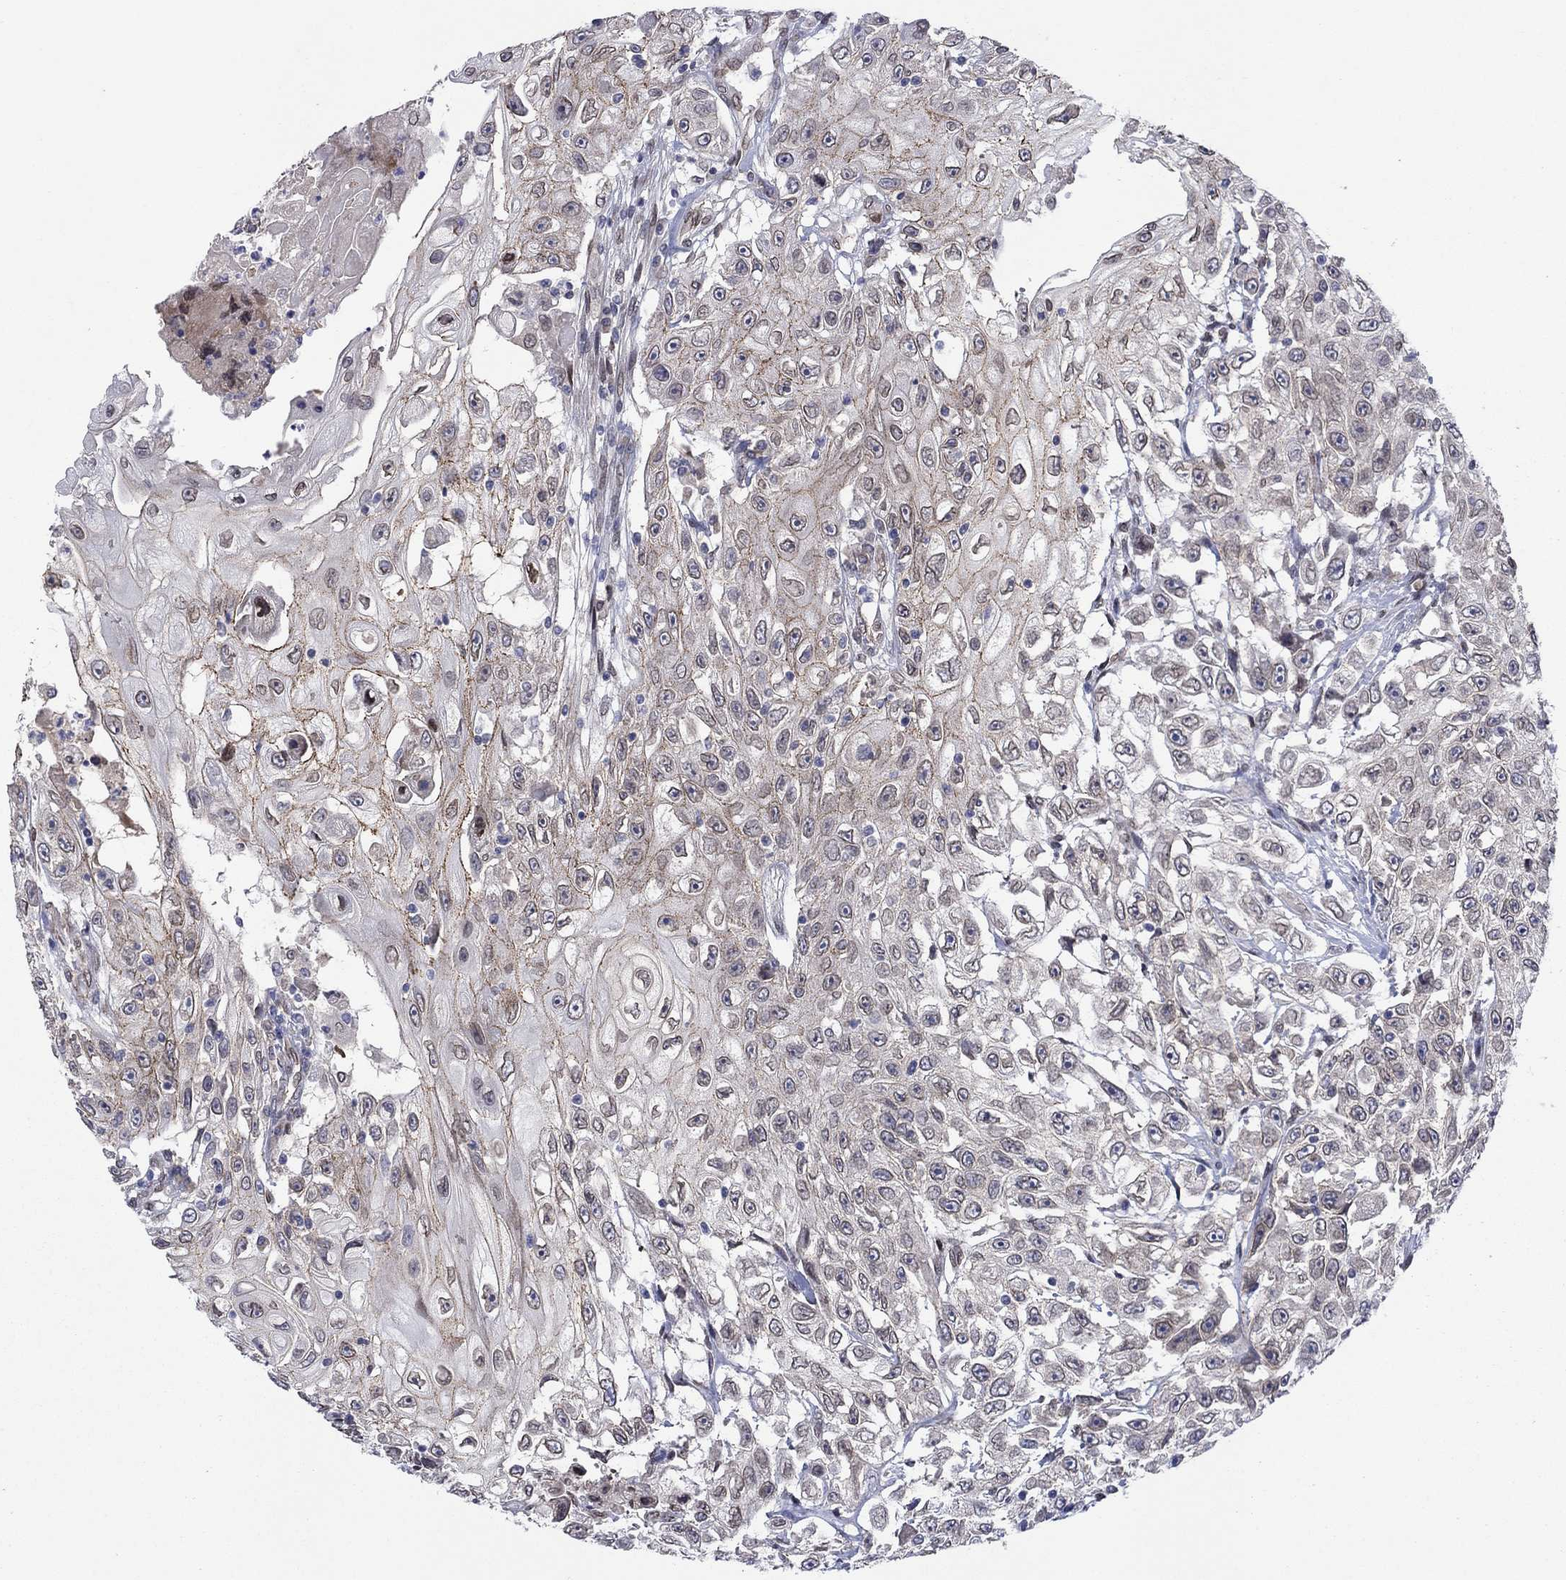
{"staining": {"intensity": "negative", "quantity": "none", "location": "none"}, "tissue": "urothelial cancer", "cell_type": "Tumor cells", "image_type": "cancer", "snomed": [{"axis": "morphology", "description": "Urothelial carcinoma, High grade"}, {"axis": "topography", "description": "Urinary bladder"}], "caption": "High-grade urothelial carcinoma was stained to show a protein in brown. There is no significant expression in tumor cells.", "gene": "EMC9", "patient": {"sex": "female", "age": 56}}